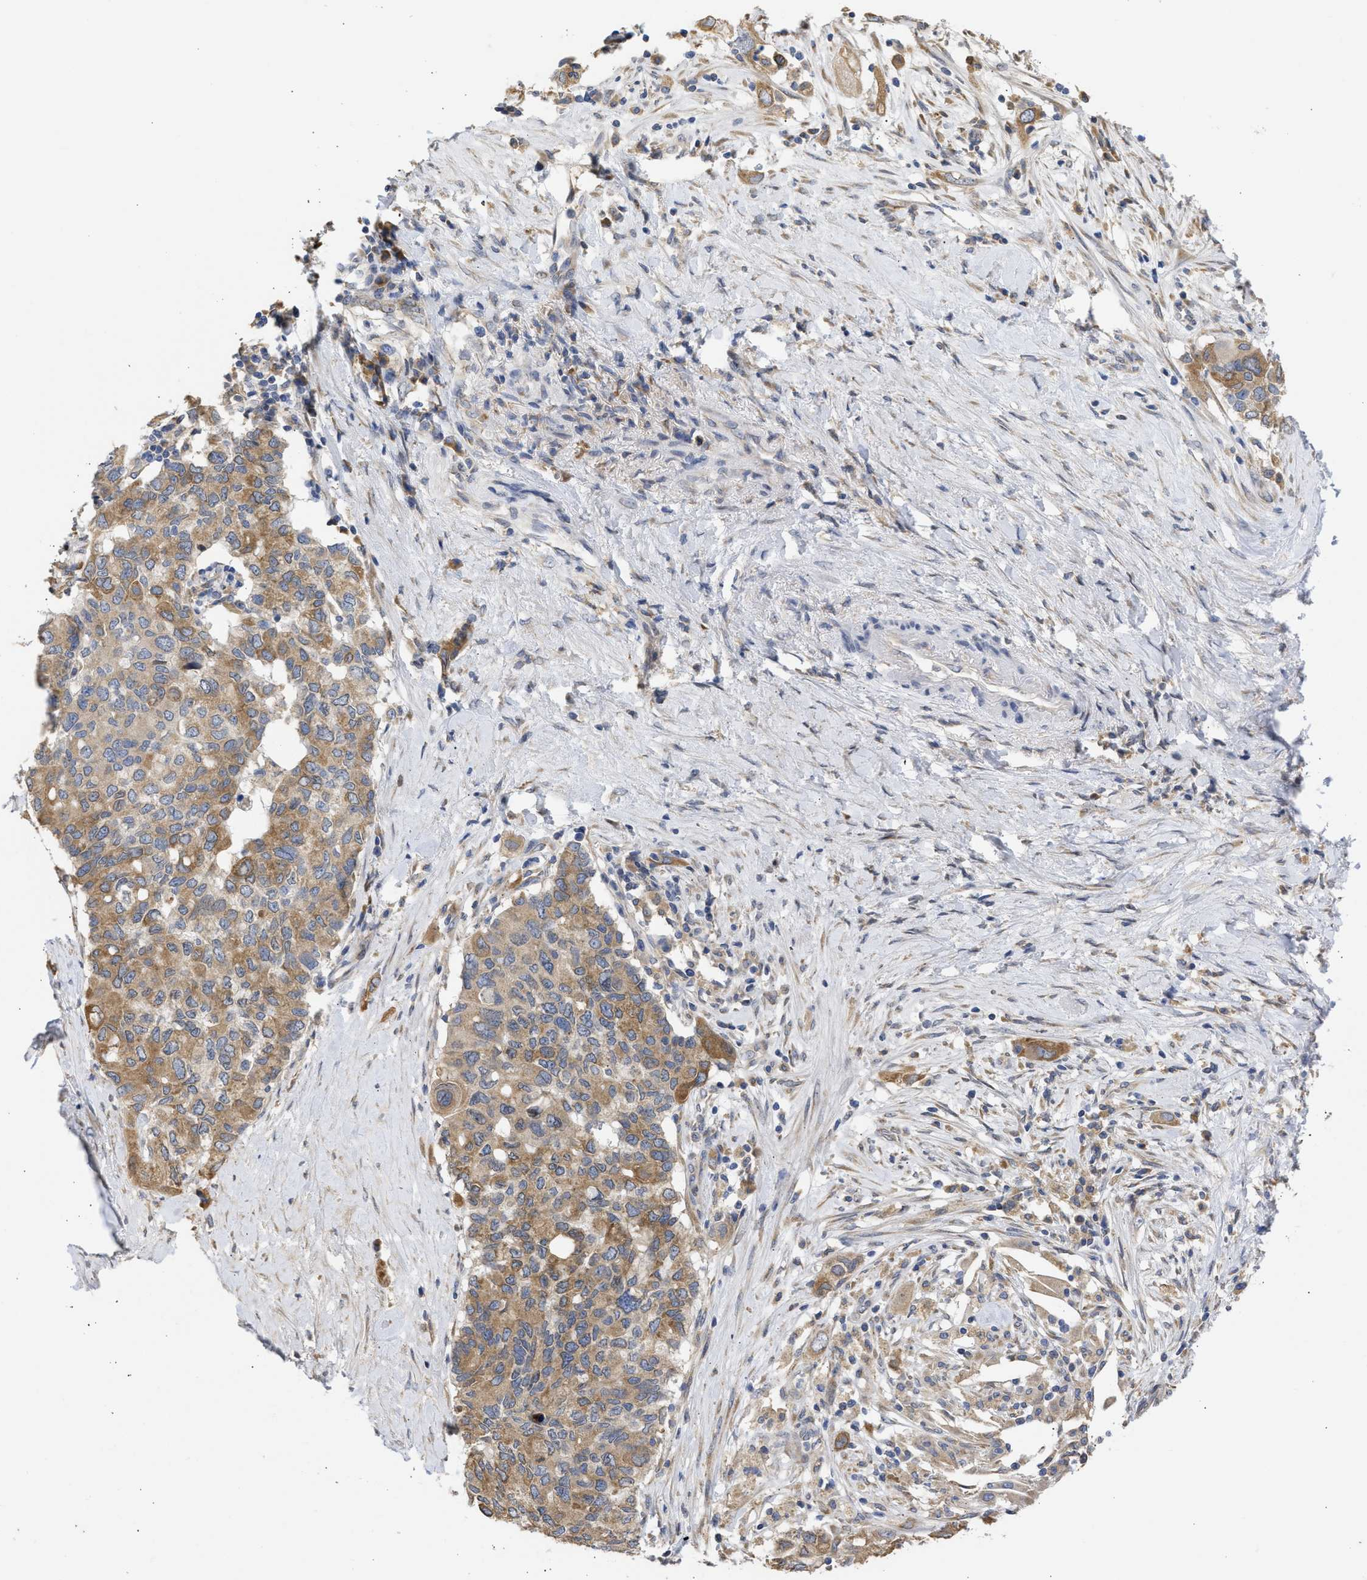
{"staining": {"intensity": "moderate", "quantity": ">75%", "location": "cytoplasmic/membranous"}, "tissue": "pancreatic cancer", "cell_type": "Tumor cells", "image_type": "cancer", "snomed": [{"axis": "morphology", "description": "Adenocarcinoma, NOS"}, {"axis": "topography", "description": "Pancreas"}], "caption": "Pancreatic cancer stained for a protein shows moderate cytoplasmic/membranous positivity in tumor cells.", "gene": "TMED1", "patient": {"sex": "female", "age": 56}}